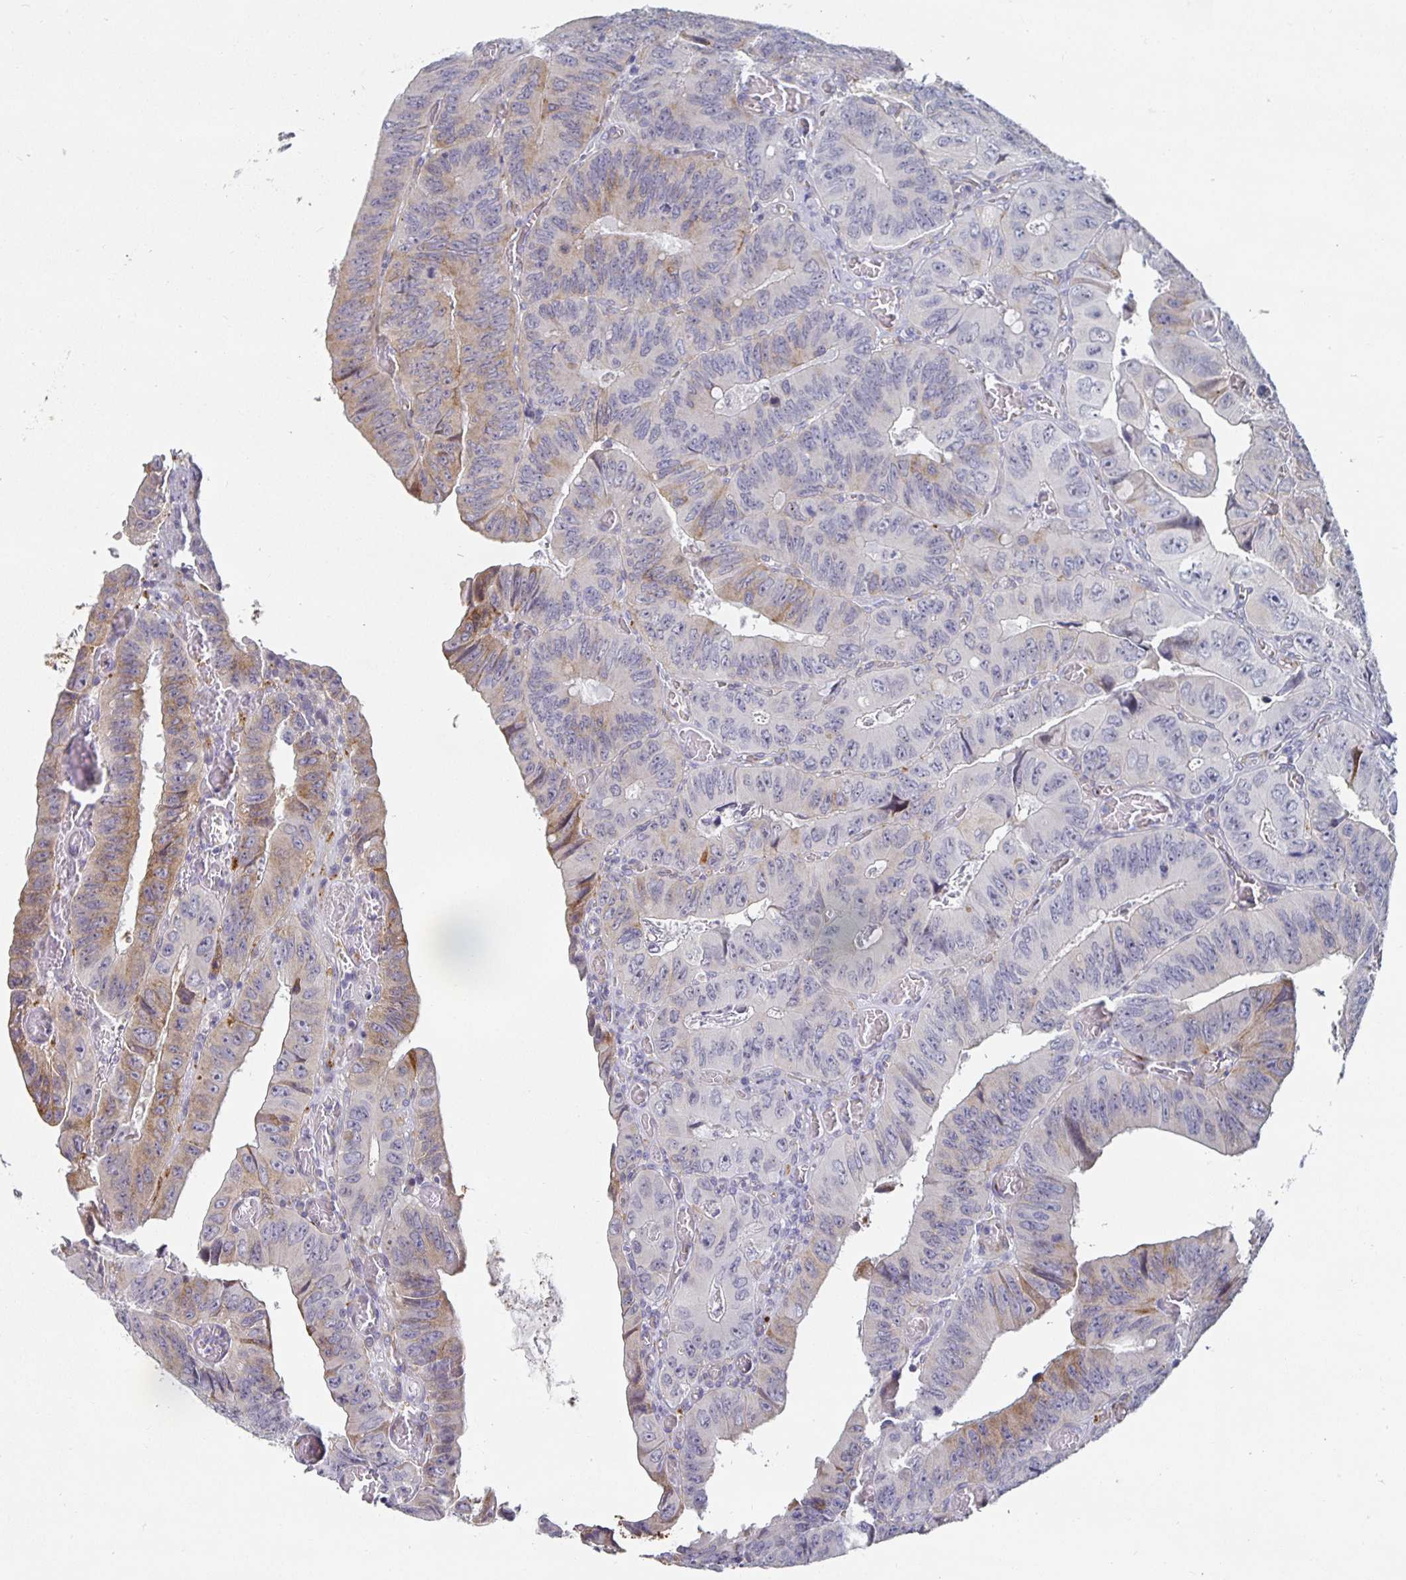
{"staining": {"intensity": "moderate", "quantity": "<25%", "location": "cytoplasmic/membranous"}, "tissue": "colorectal cancer", "cell_type": "Tumor cells", "image_type": "cancer", "snomed": [{"axis": "morphology", "description": "Adenocarcinoma, NOS"}, {"axis": "topography", "description": "Colon"}], "caption": "A micrograph showing moderate cytoplasmic/membranous positivity in approximately <25% of tumor cells in adenocarcinoma (colorectal), as visualized by brown immunohistochemical staining.", "gene": "S100G", "patient": {"sex": "female", "age": 84}}